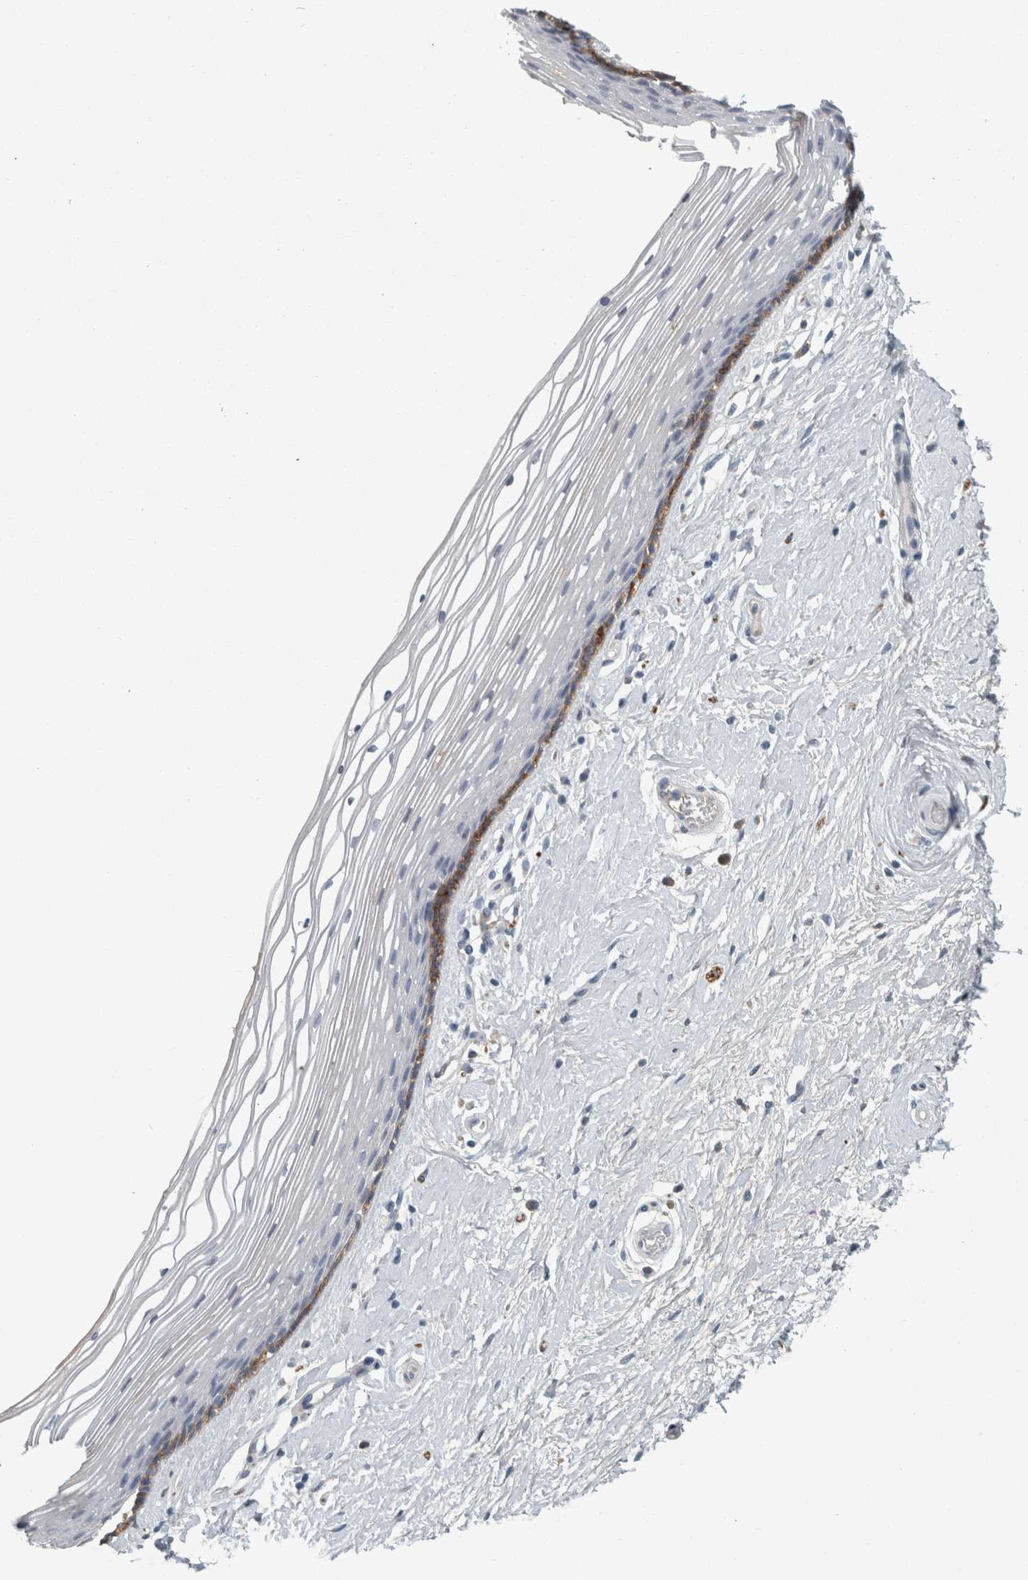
{"staining": {"intensity": "moderate", "quantity": "<25%", "location": "cytoplasmic/membranous"}, "tissue": "vagina", "cell_type": "Squamous epithelial cells", "image_type": "normal", "snomed": [{"axis": "morphology", "description": "Normal tissue, NOS"}, {"axis": "topography", "description": "Vagina"}], "caption": "Protein expression analysis of unremarkable vagina shows moderate cytoplasmic/membranous staining in about <25% of squamous epithelial cells.", "gene": "CHL1", "patient": {"sex": "female", "age": 46}}